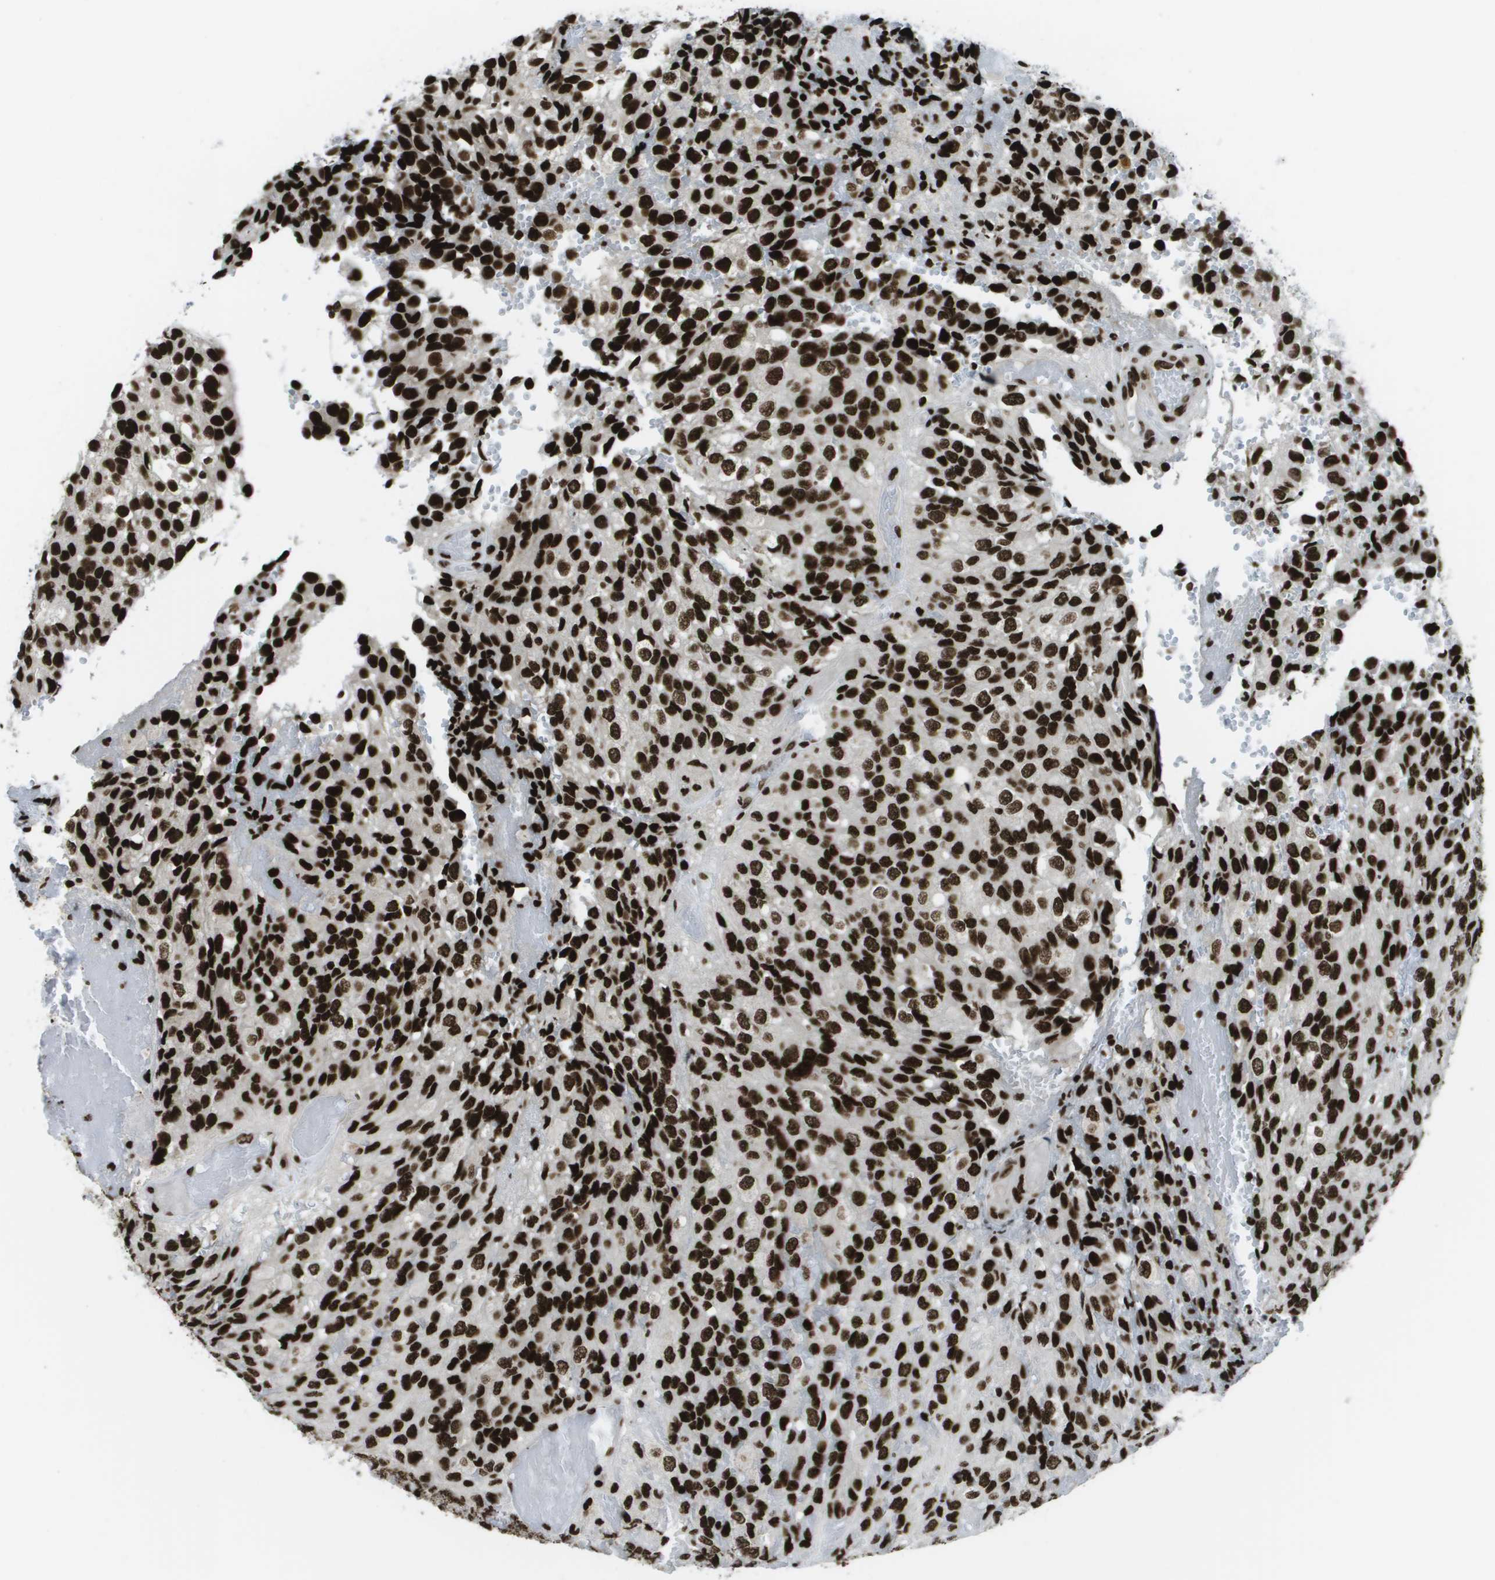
{"staining": {"intensity": "strong", "quantity": ">75%", "location": "nuclear"}, "tissue": "glioma", "cell_type": "Tumor cells", "image_type": "cancer", "snomed": [{"axis": "morphology", "description": "Glioma, malignant, High grade"}, {"axis": "topography", "description": "Brain"}], "caption": "Immunohistochemical staining of human high-grade glioma (malignant) exhibits strong nuclear protein staining in about >75% of tumor cells. The protein of interest is stained brown, and the nuclei are stained in blue (DAB IHC with brightfield microscopy, high magnification).", "gene": "GLYR1", "patient": {"sex": "male", "age": 32}}